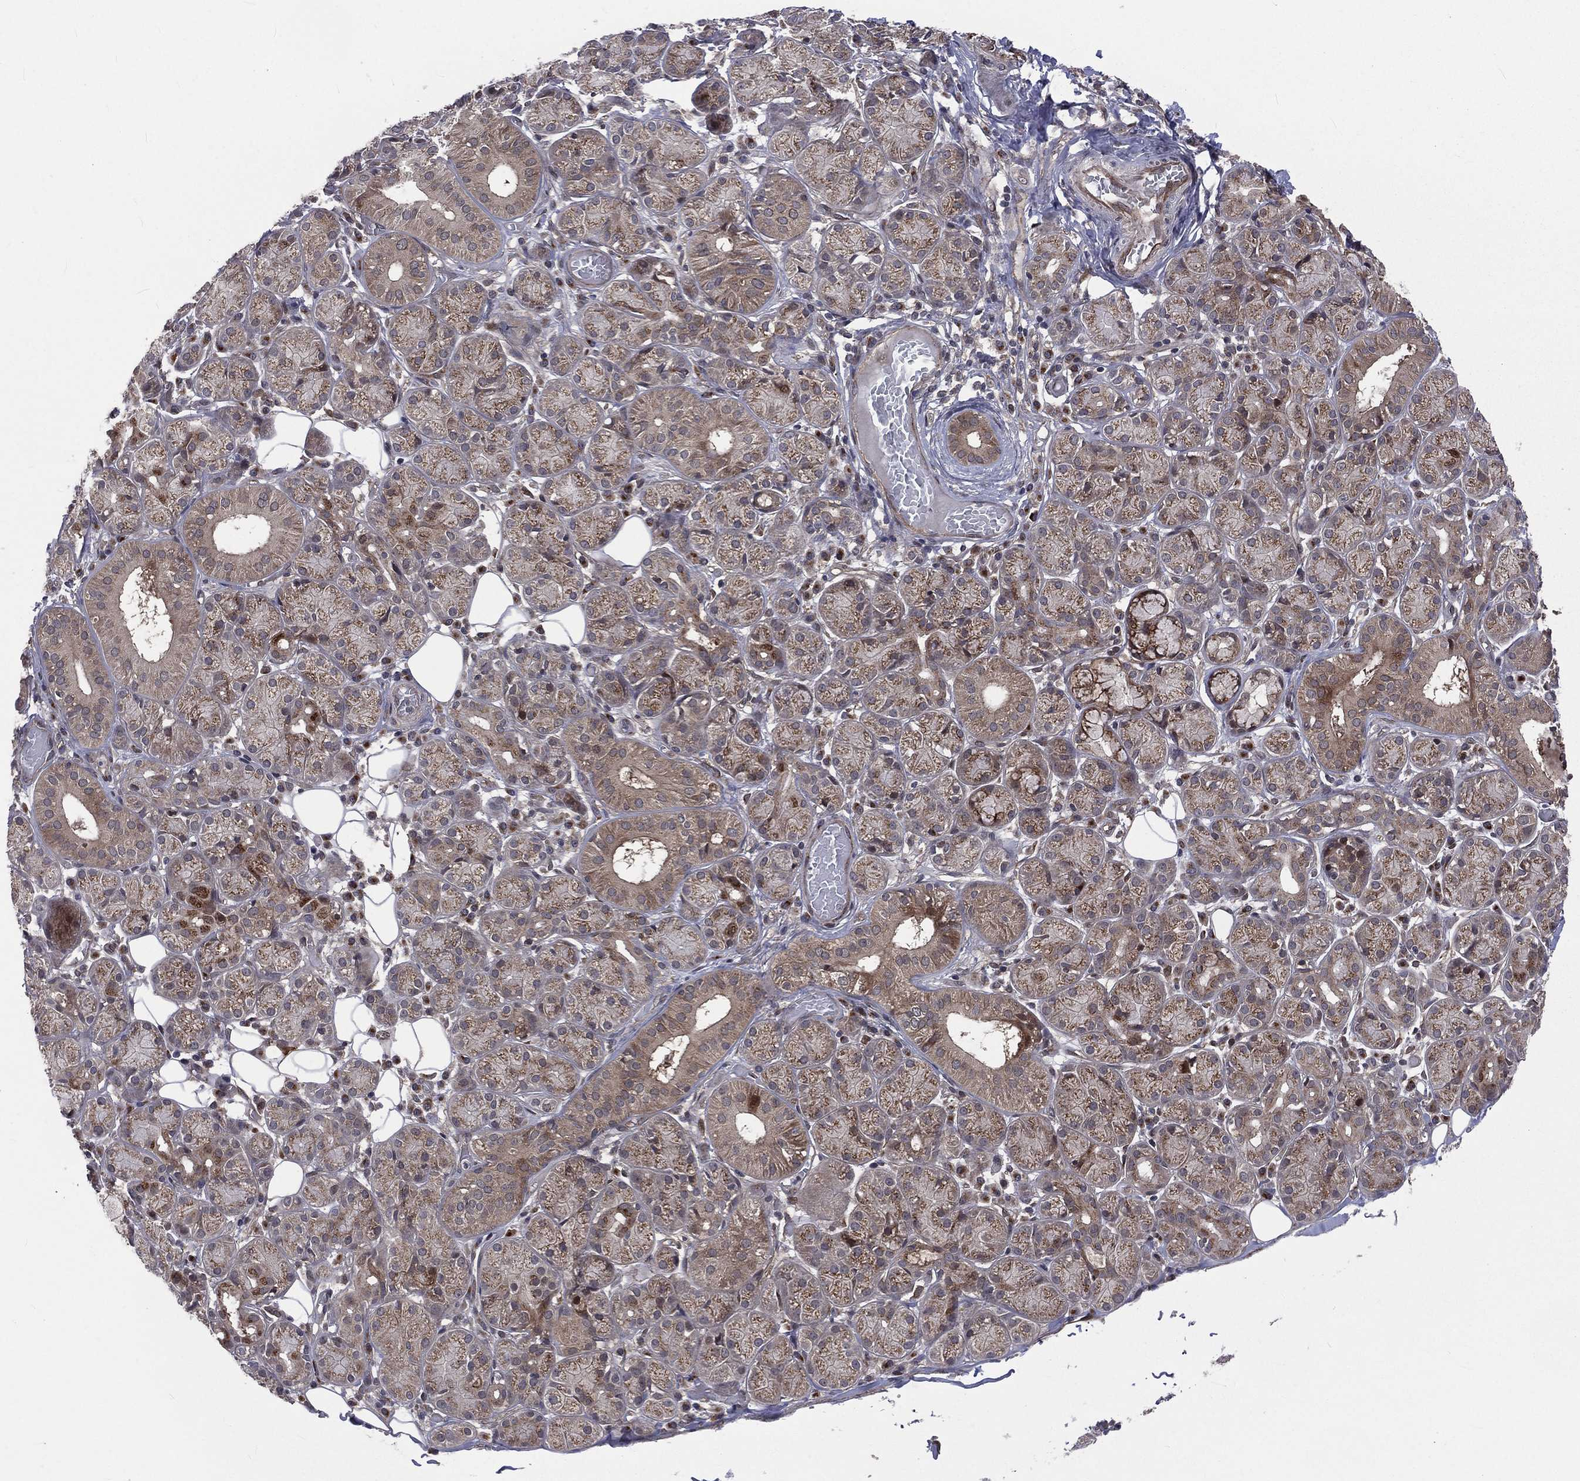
{"staining": {"intensity": "moderate", "quantity": ">75%", "location": "cytoplasmic/membranous"}, "tissue": "salivary gland", "cell_type": "Glandular cells", "image_type": "normal", "snomed": [{"axis": "morphology", "description": "Normal tissue, NOS"}, {"axis": "topography", "description": "Salivary gland"}], "caption": "Immunohistochemical staining of normal salivary gland exhibits medium levels of moderate cytoplasmic/membranous expression in approximately >75% of glandular cells. Using DAB (3,3'-diaminobenzidine) (brown) and hematoxylin (blue) stains, captured at high magnification using brightfield microscopy.", "gene": "ARL3", "patient": {"sex": "male", "age": 71}}